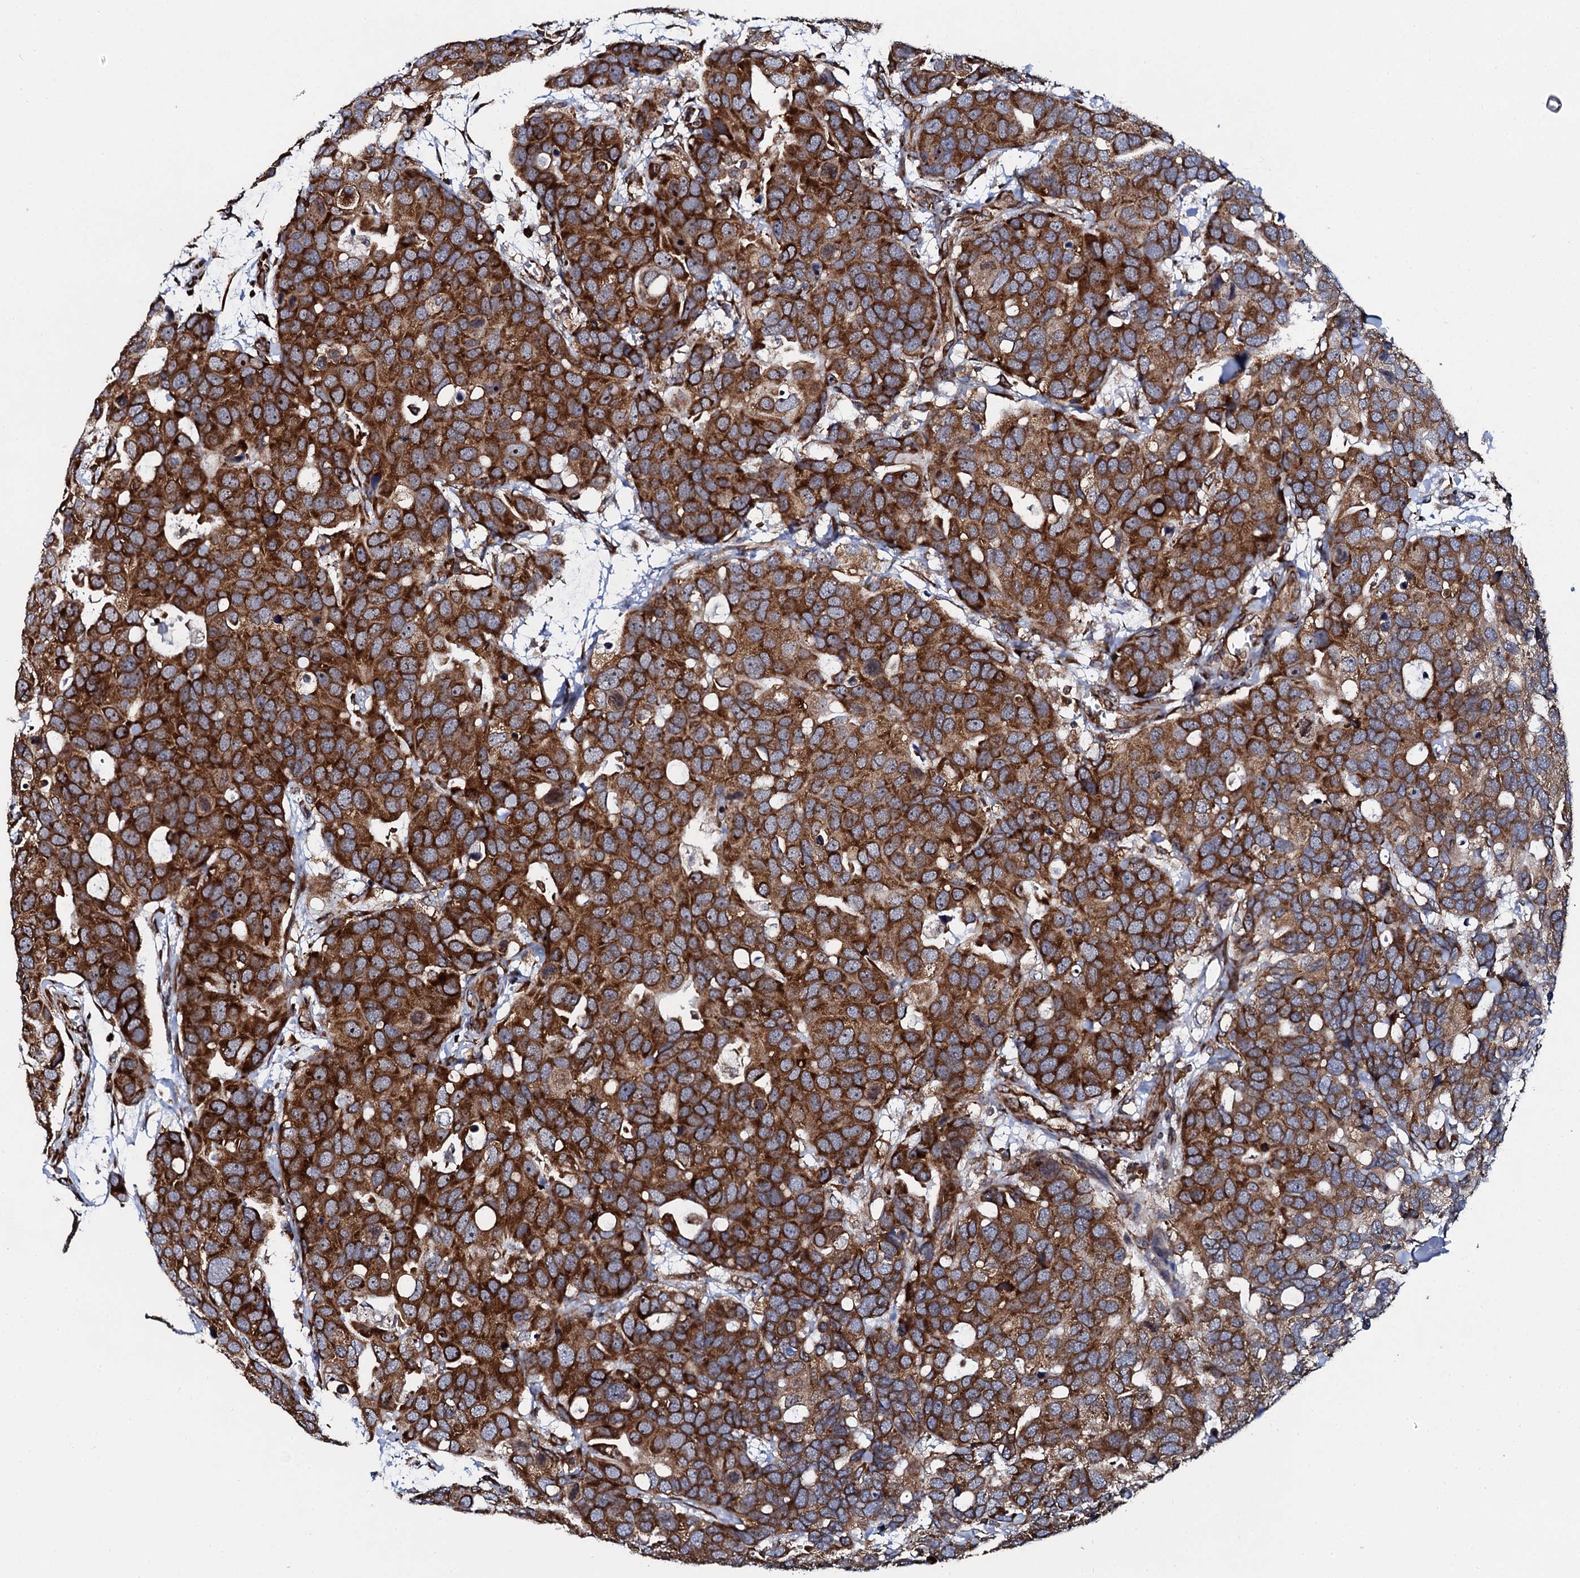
{"staining": {"intensity": "strong", "quantity": ">75%", "location": "cytoplasmic/membranous"}, "tissue": "breast cancer", "cell_type": "Tumor cells", "image_type": "cancer", "snomed": [{"axis": "morphology", "description": "Duct carcinoma"}, {"axis": "topography", "description": "Breast"}], "caption": "Strong cytoplasmic/membranous expression for a protein is seen in about >75% of tumor cells of invasive ductal carcinoma (breast) using immunohistochemistry (IHC).", "gene": "SPTY2D1", "patient": {"sex": "female", "age": 83}}